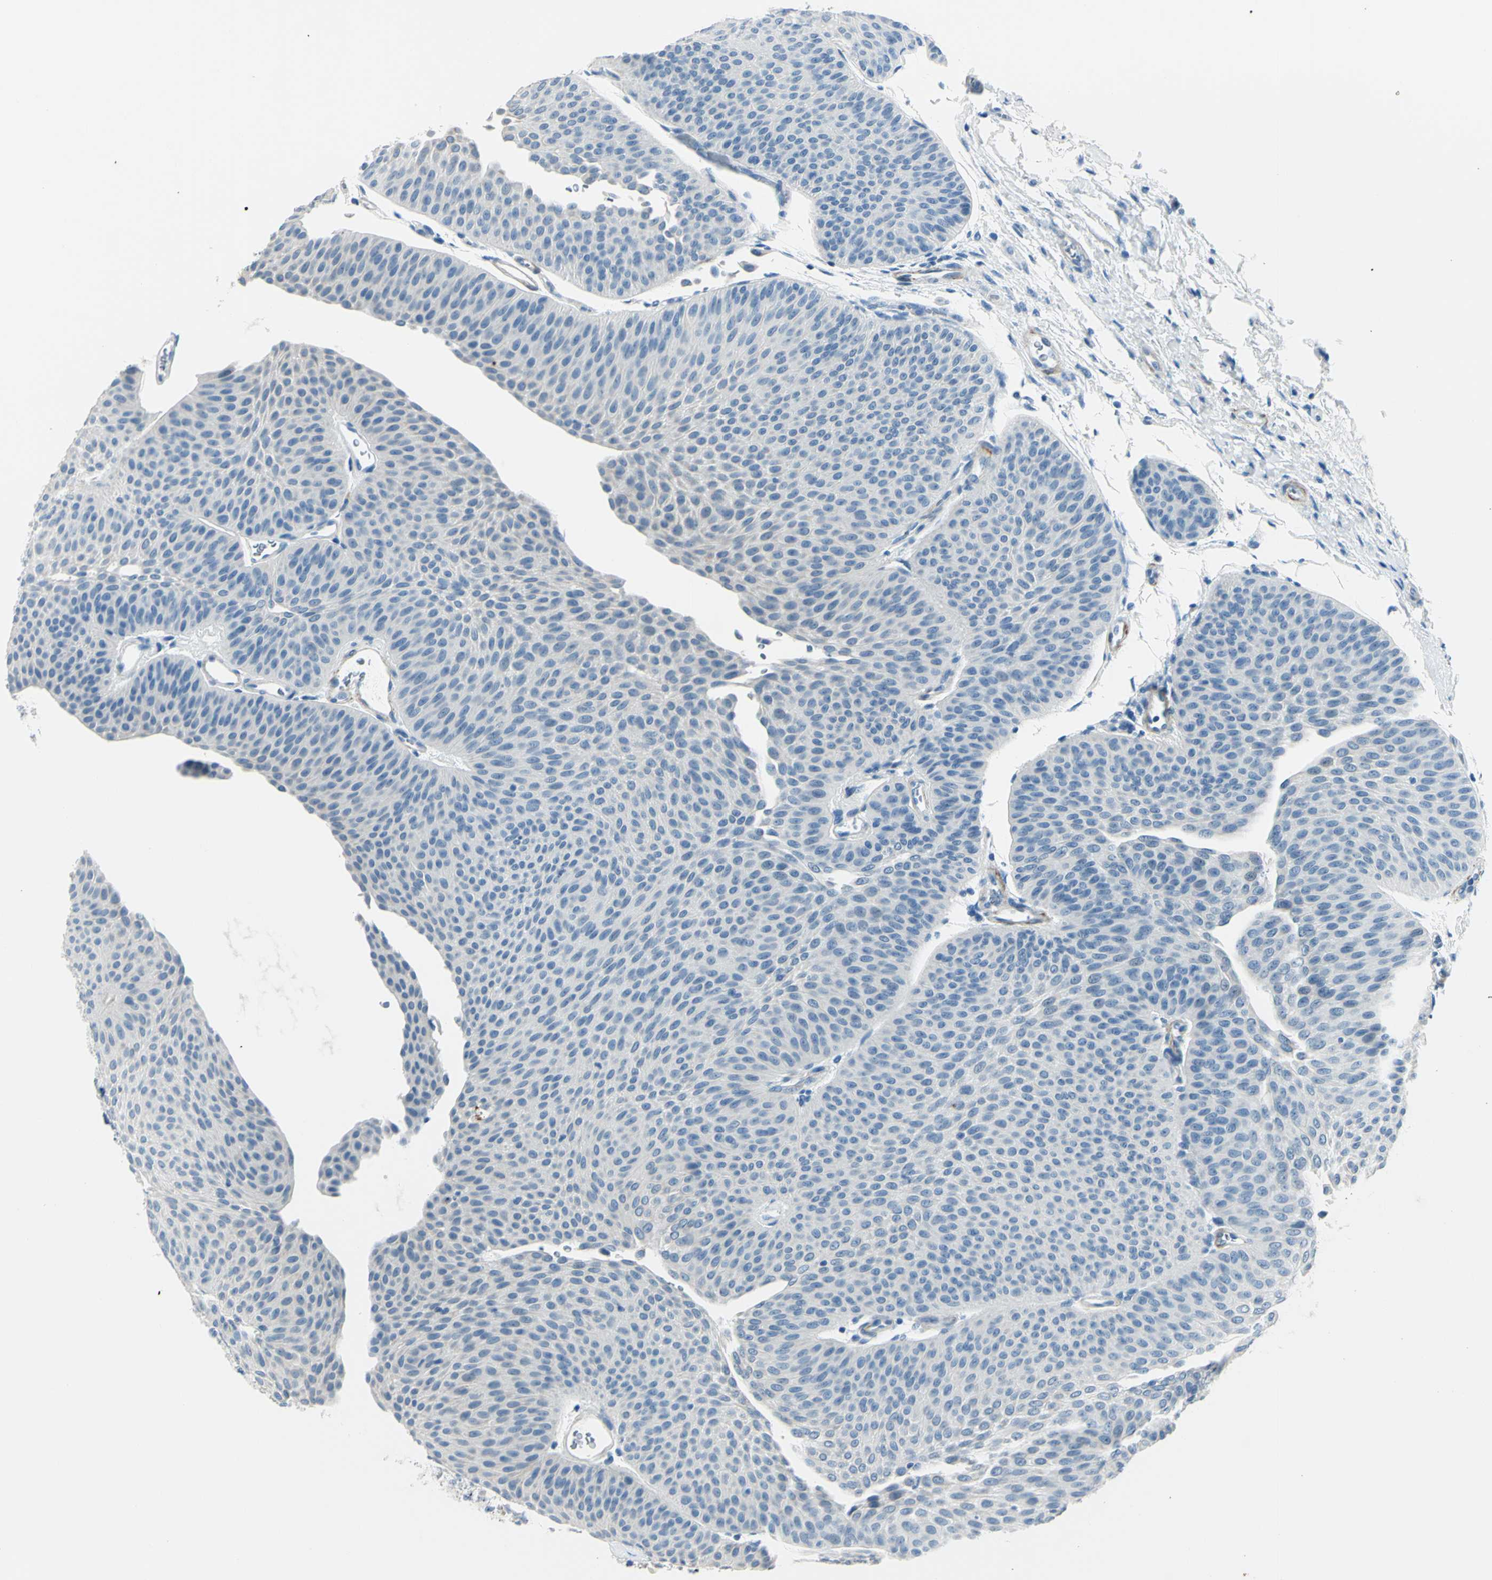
{"staining": {"intensity": "negative", "quantity": "none", "location": "none"}, "tissue": "urothelial cancer", "cell_type": "Tumor cells", "image_type": "cancer", "snomed": [{"axis": "morphology", "description": "Urothelial carcinoma, Low grade"}, {"axis": "topography", "description": "Urinary bladder"}], "caption": "There is no significant staining in tumor cells of urothelial cancer.", "gene": "CDH15", "patient": {"sex": "female", "age": 60}}